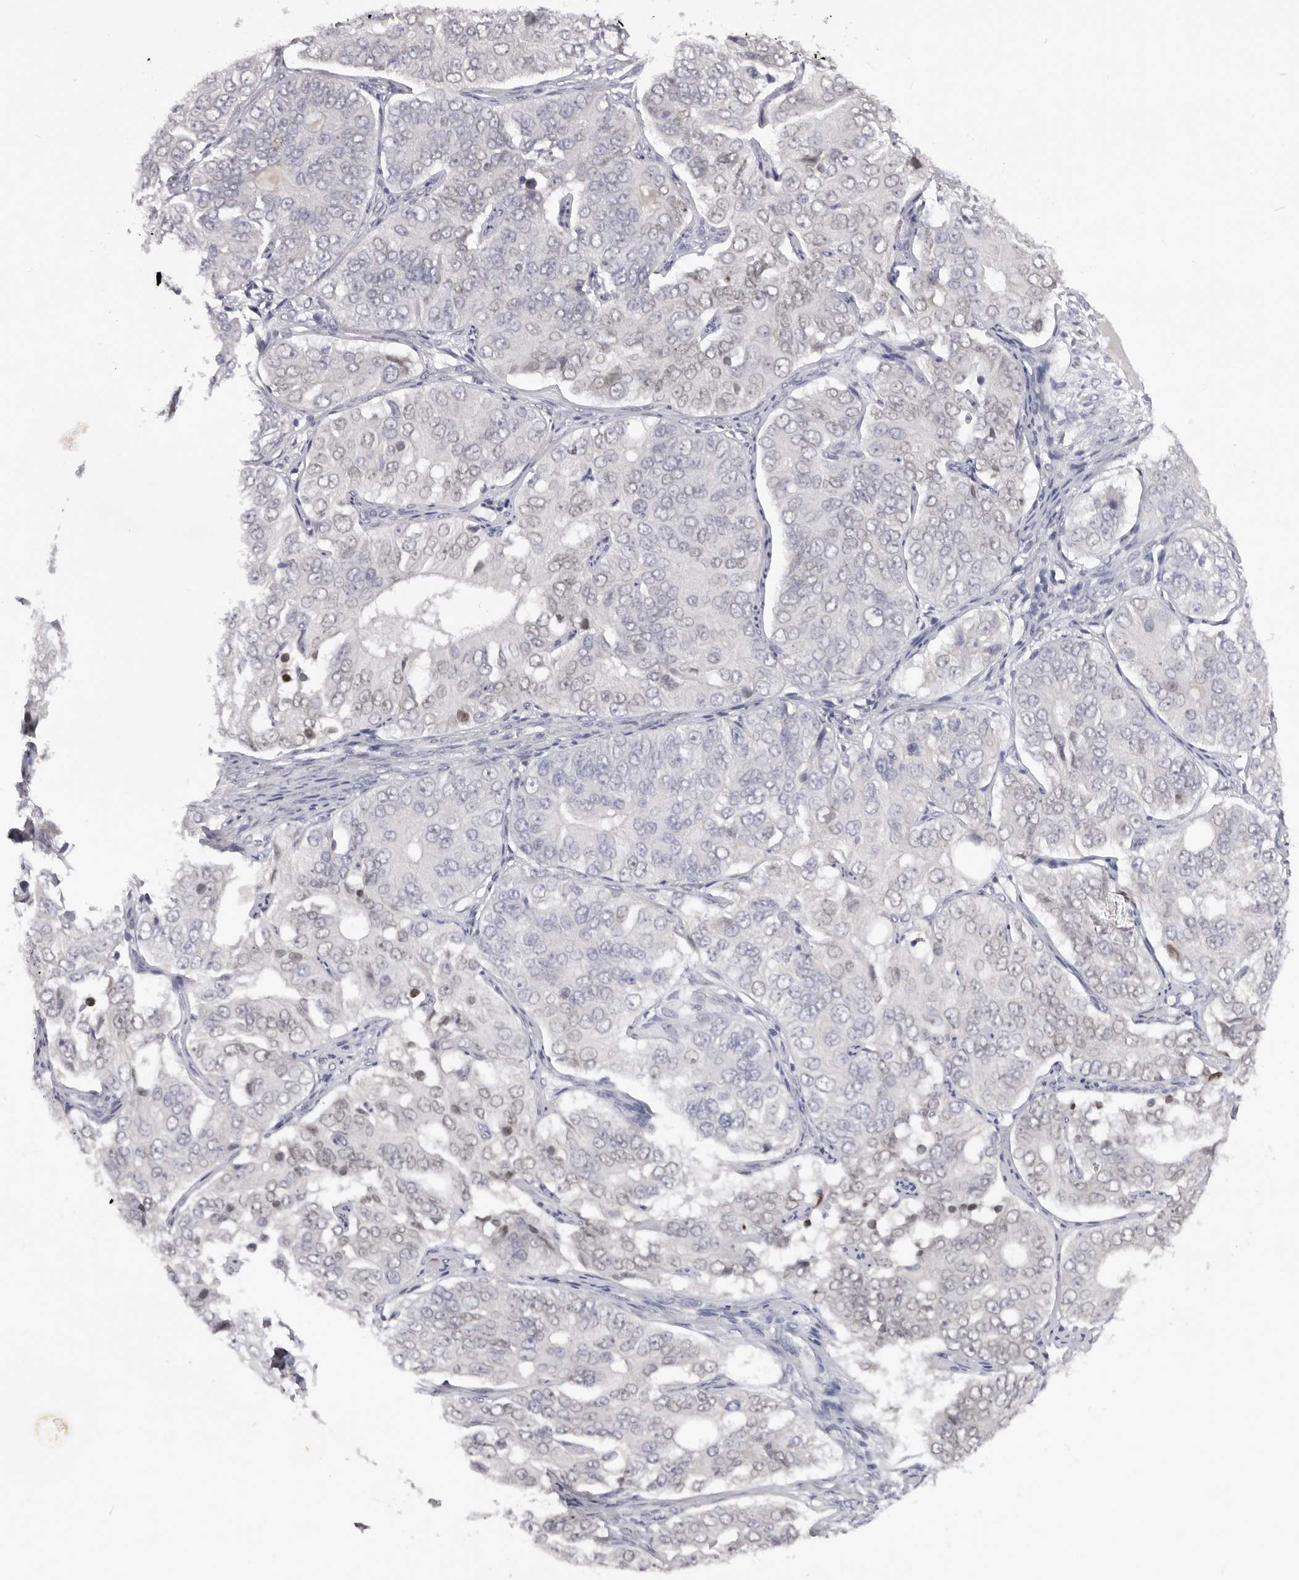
{"staining": {"intensity": "negative", "quantity": "none", "location": "none"}, "tissue": "ovarian cancer", "cell_type": "Tumor cells", "image_type": "cancer", "snomed": [{"axis": "morphology", "description": "Carcinoma, endometroid"}, {"axis": "topography", "description": "Ovary"}], "caption": "An immunohistochemistry (IHC) image of ovarian cancer is shown. There is no staining in tumor cells of ovarian cancer. (DAB (3,3'-diaminobenzidine) immunohistochemistry visualized using brightfield microscopy, high magnification).", "gene": "TNR", "patient": {"sex": "female", "age": 51}}